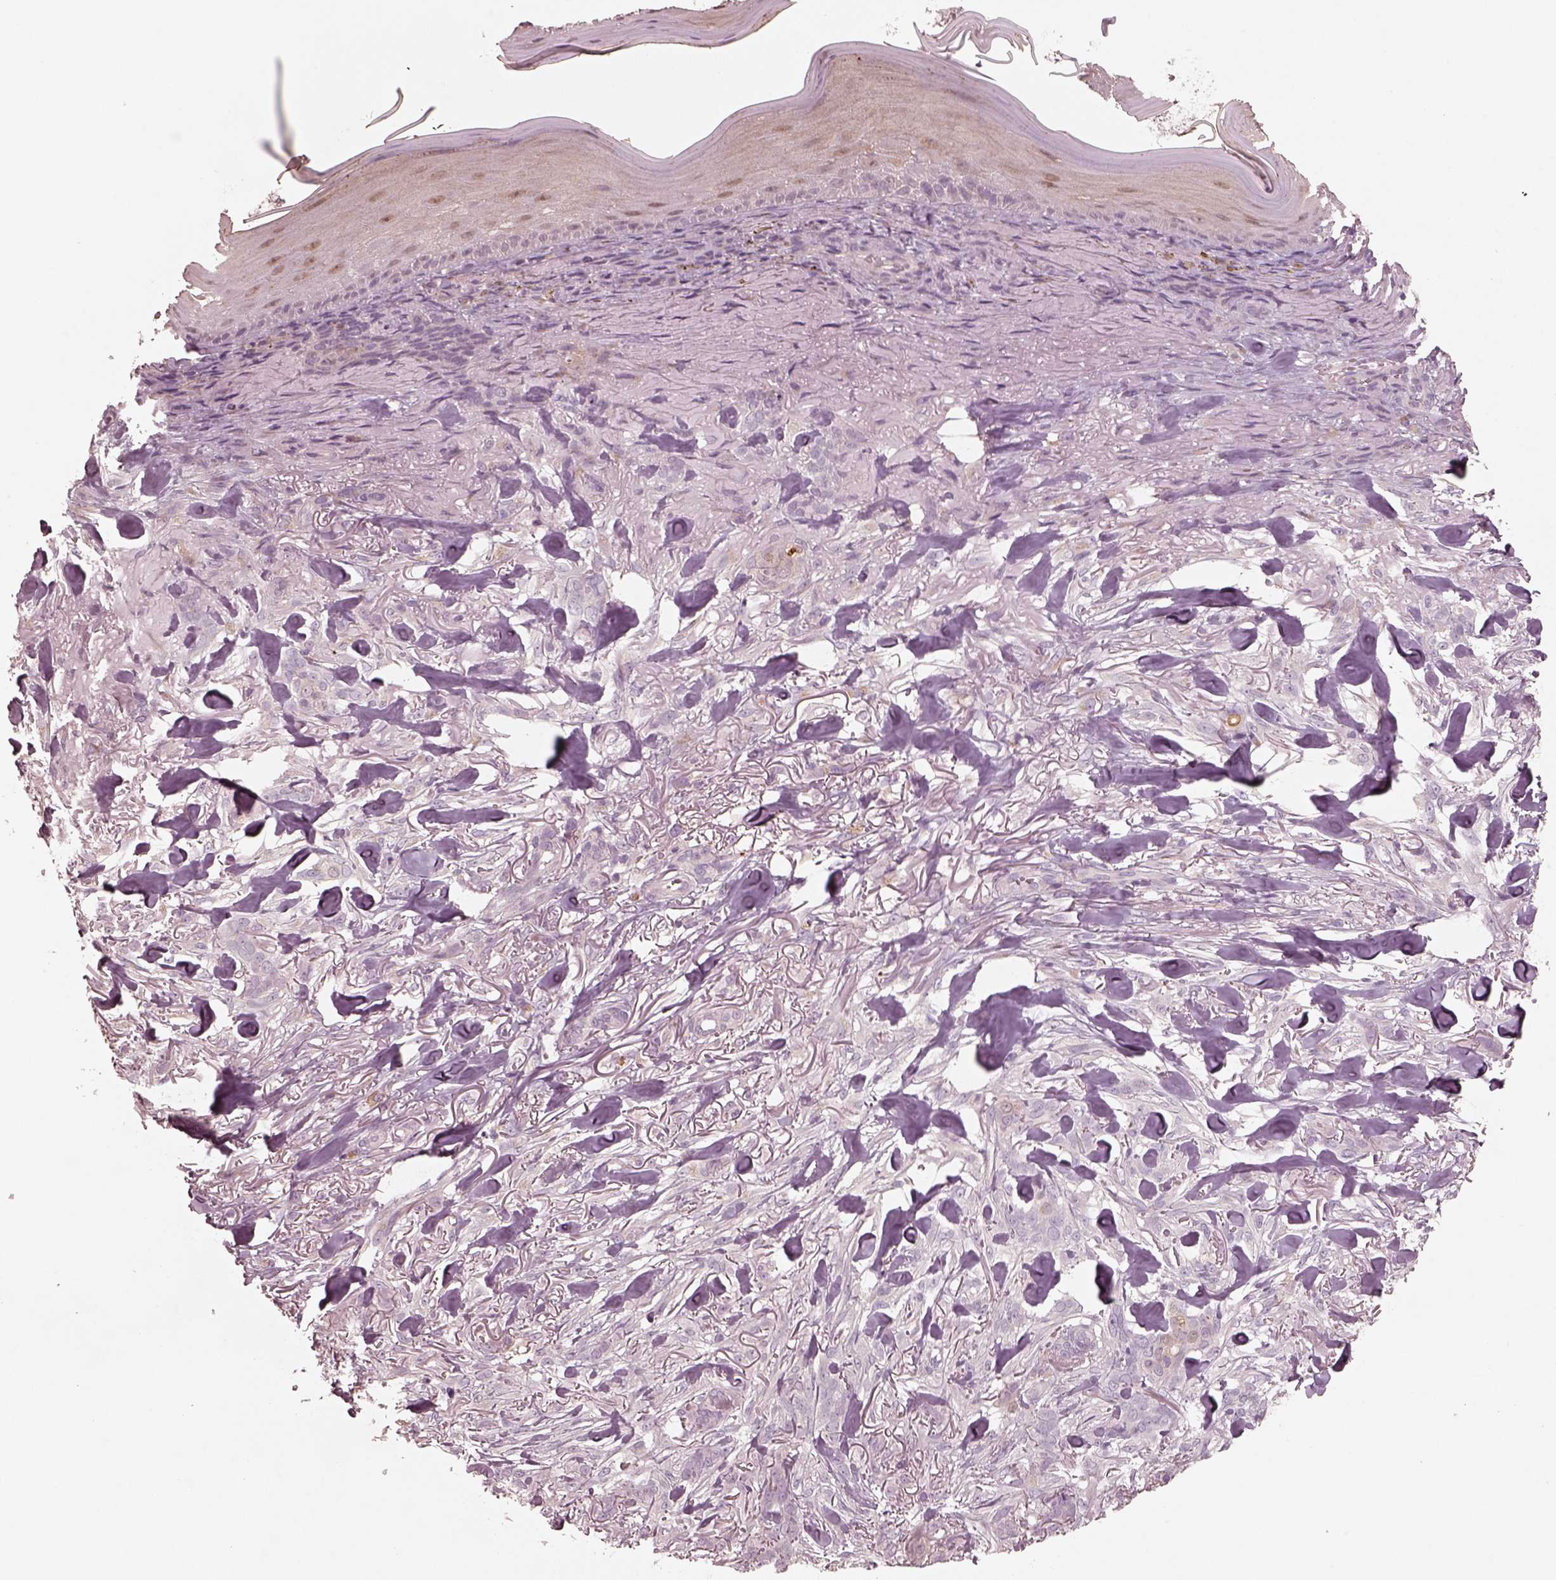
{"staining": {"intensity": "negative", "quantity": "none", "location": "none"}, "tissue": "skin cancer", "cell_type": "Tumor cells", "image_type": "cancer", "snomed": [{"axis": "morphology", "description": "Basal cell carcinoma"}, {"axis": "topography", "description": "Skin"}], "caption": "Immunohistochemical staining of skin cancer demonstrates no significant staining in tumor cells.", "gene": "SDCBP2", "patient": {"sex": "female", "age": 61}}